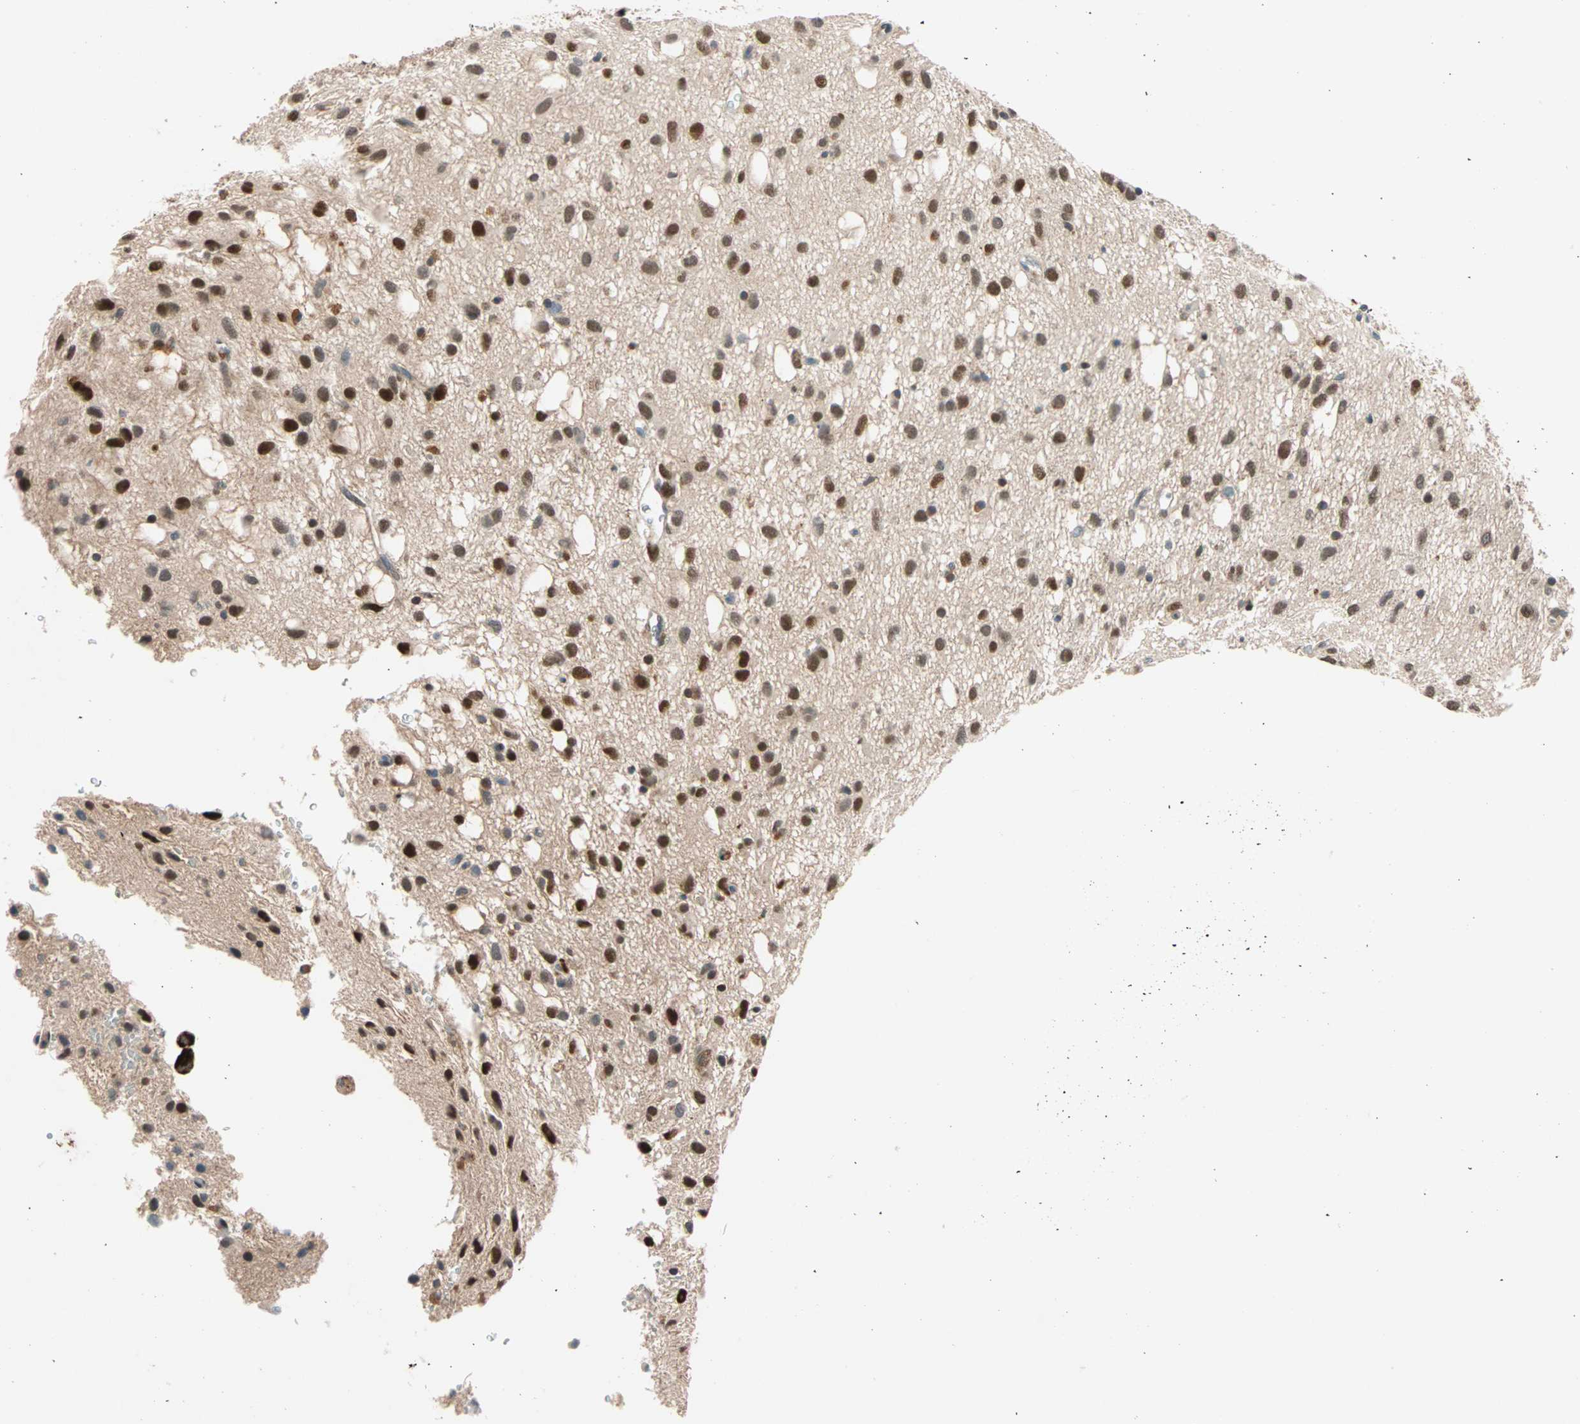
{"staining": {"intensity": "moderate", "quantity": ">75%", "location": "nuclear"}, "tissue": "glioma", "cell_type": "Tumor cells", "image_type": "cancer", "snomed": [{"axis": "morphology", "description": "Glioma, malignant, Low grade"}, {"axis": "topography", "description": "Brain"}], "caption": "Immunohistochemical staining of glioma shows medium levels of moderate nuclear protein expression in about >75% of tumor cells.", "gene": "HECW1", "patient": {"sex": "male", "age": 77}}